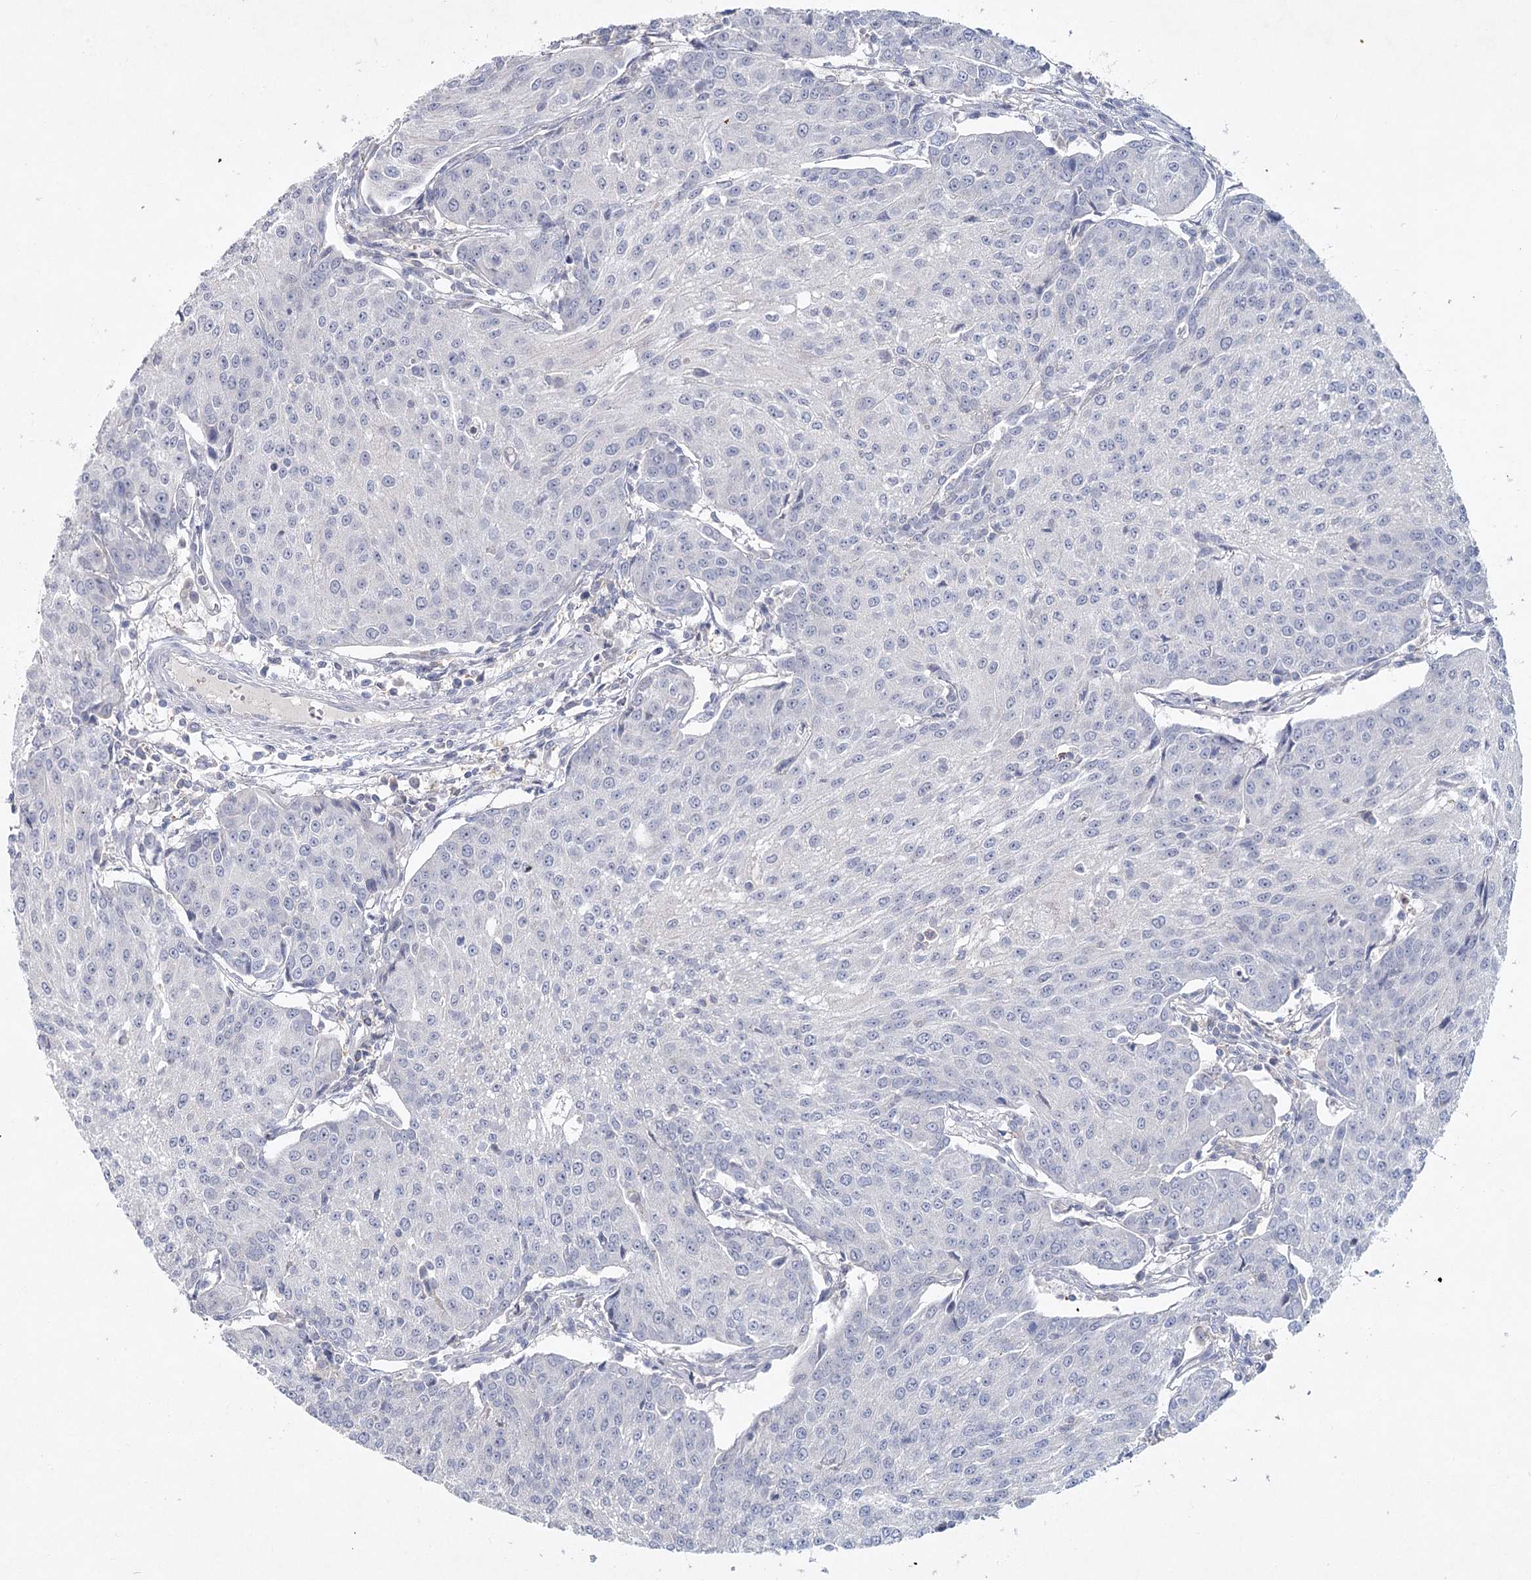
{"staining": {"intensity": "negative", "quantity": "none", "location": "none"}, "tissue": "urothelial cancer", "cell_type": "Tumor cells", "image_type": "cancer", "snomed": [{"axis": "morphology", "description": "Urothelial carcinoma, High grade"}, {"axis": "topography", "description": "Urinary bladder"}], "caption": "High magnification brightfield microscopy of high-grade urothelial carcinoma stained with DAB (brown) and counterstained with hematoxylin (blue): tumor cells show no significant expression.", "gene": "MAP3K13", "patient": {"sex": "female", "age": 85}}